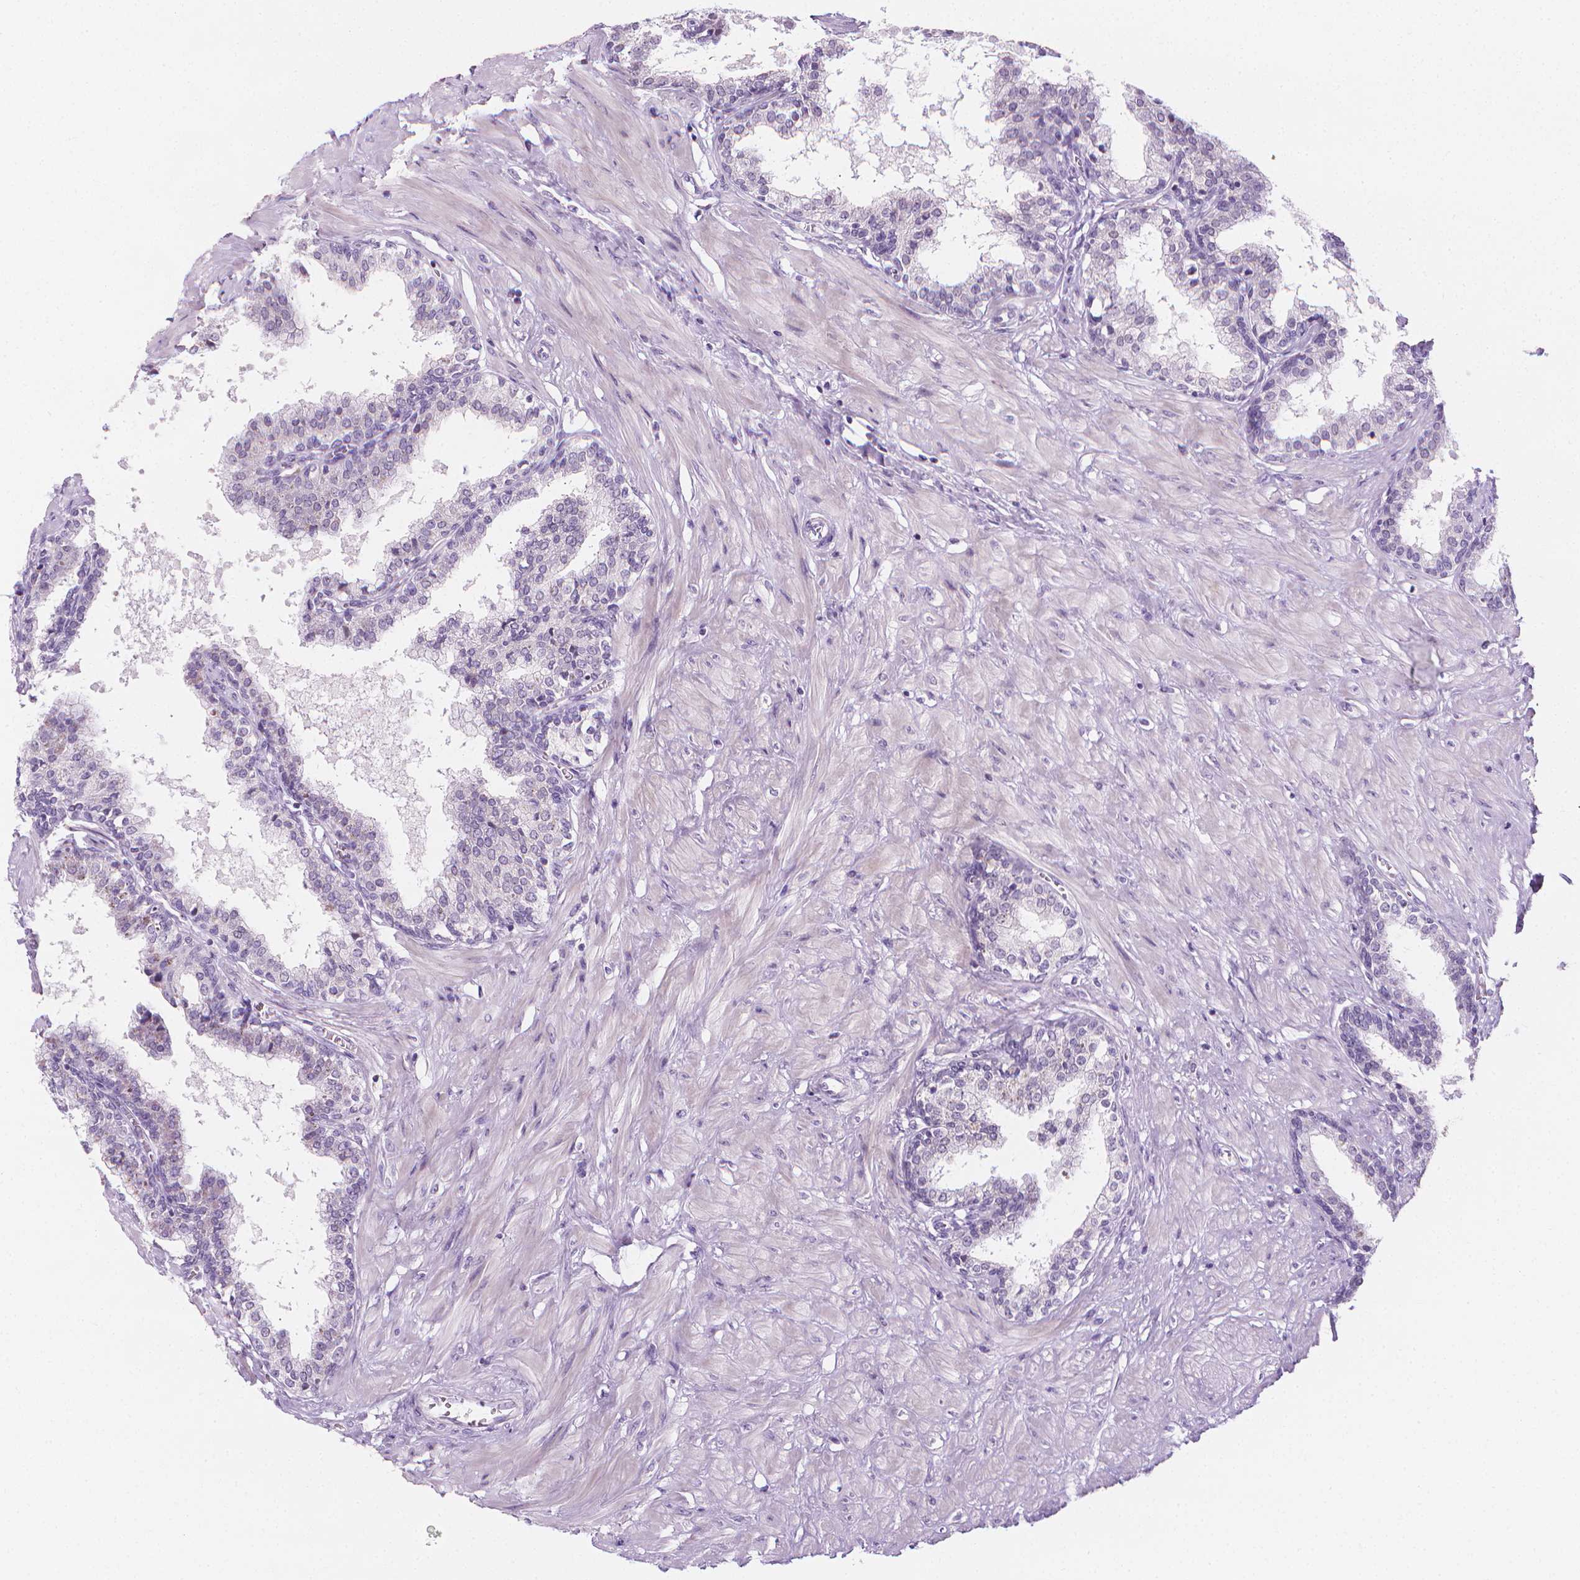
{"staining": {"intensity": "negative", "quantity": "none", "location": "none"}, "tissue": "prostate", "cell_type": "Glandular cells", "image_type": "normal", "snomed": [{"axis": "morphology", "description": "Normal tissue, NOS"}, {"axis": "topography", "description": "Prostate"}], "caption": "Glandular cells are negative for brown protein staining in unremarkable prostate. (Stains: DAB (3,3'-diaminobenzidine) immunohistochemistry (IHC) with hematoxylin counter stain, Microscopy: brightfield microscopy at high magnification).", "gene": "DCAF8L1", "patient": {"sex": "male", "age": 55}}